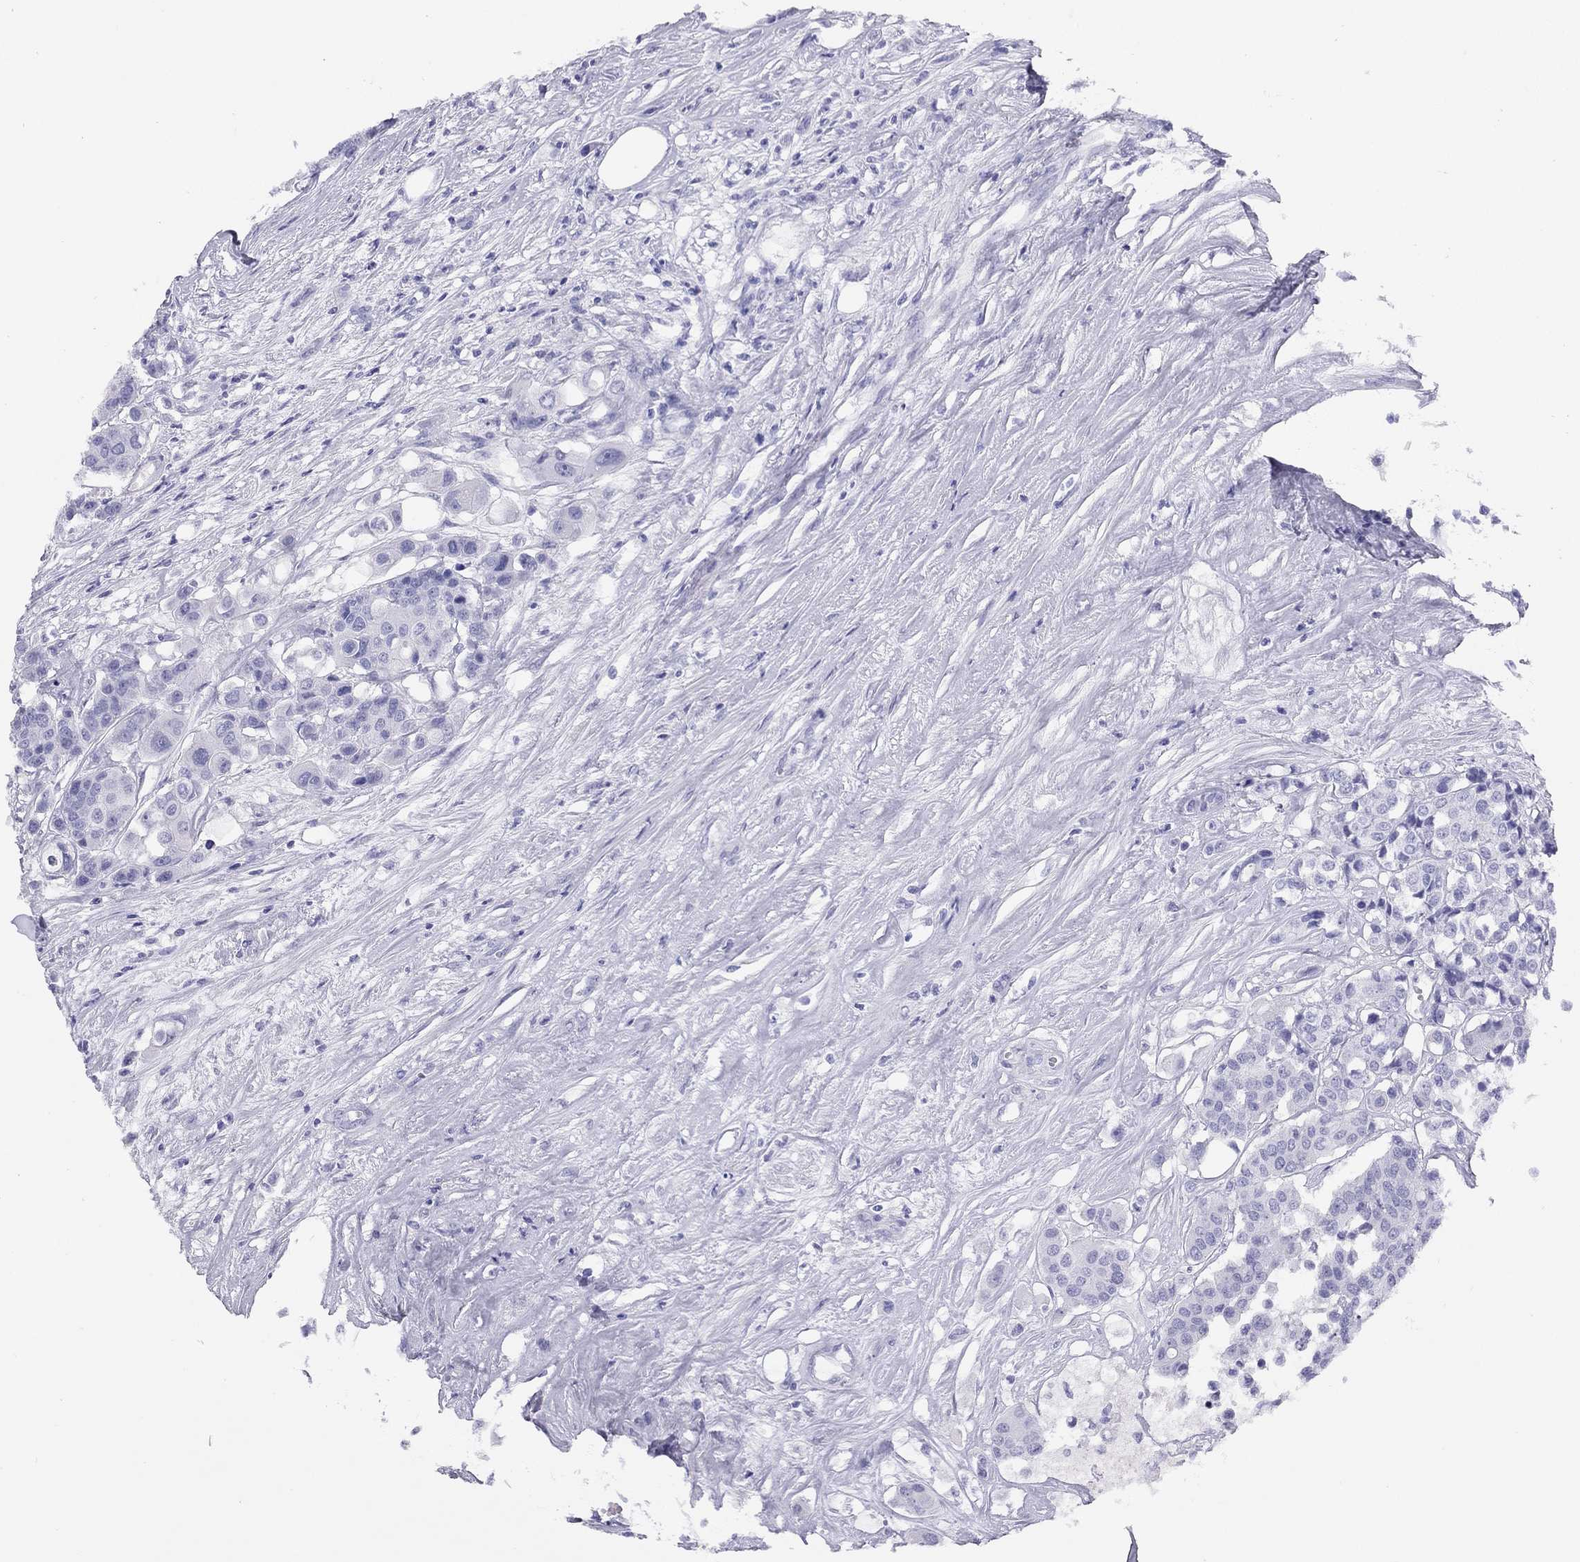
{"staining": {"intensity": "negative", "quantity": "none", "location": "none"}, "tissue": "carcinoid", "cell_type": "Tumor cells", "image_type": "cancer", "snomed": [{"axis": "morphology", "description": "Carcinoid, malignant, NOS"}, {"axis": "topography", "description": "Colon"}], "caption": "Photomicrograph shows no significant protein staining in tumor cells of carcinoid.", "gene": "LRIT2", "patient": {"sex": "male", "age": 81}}